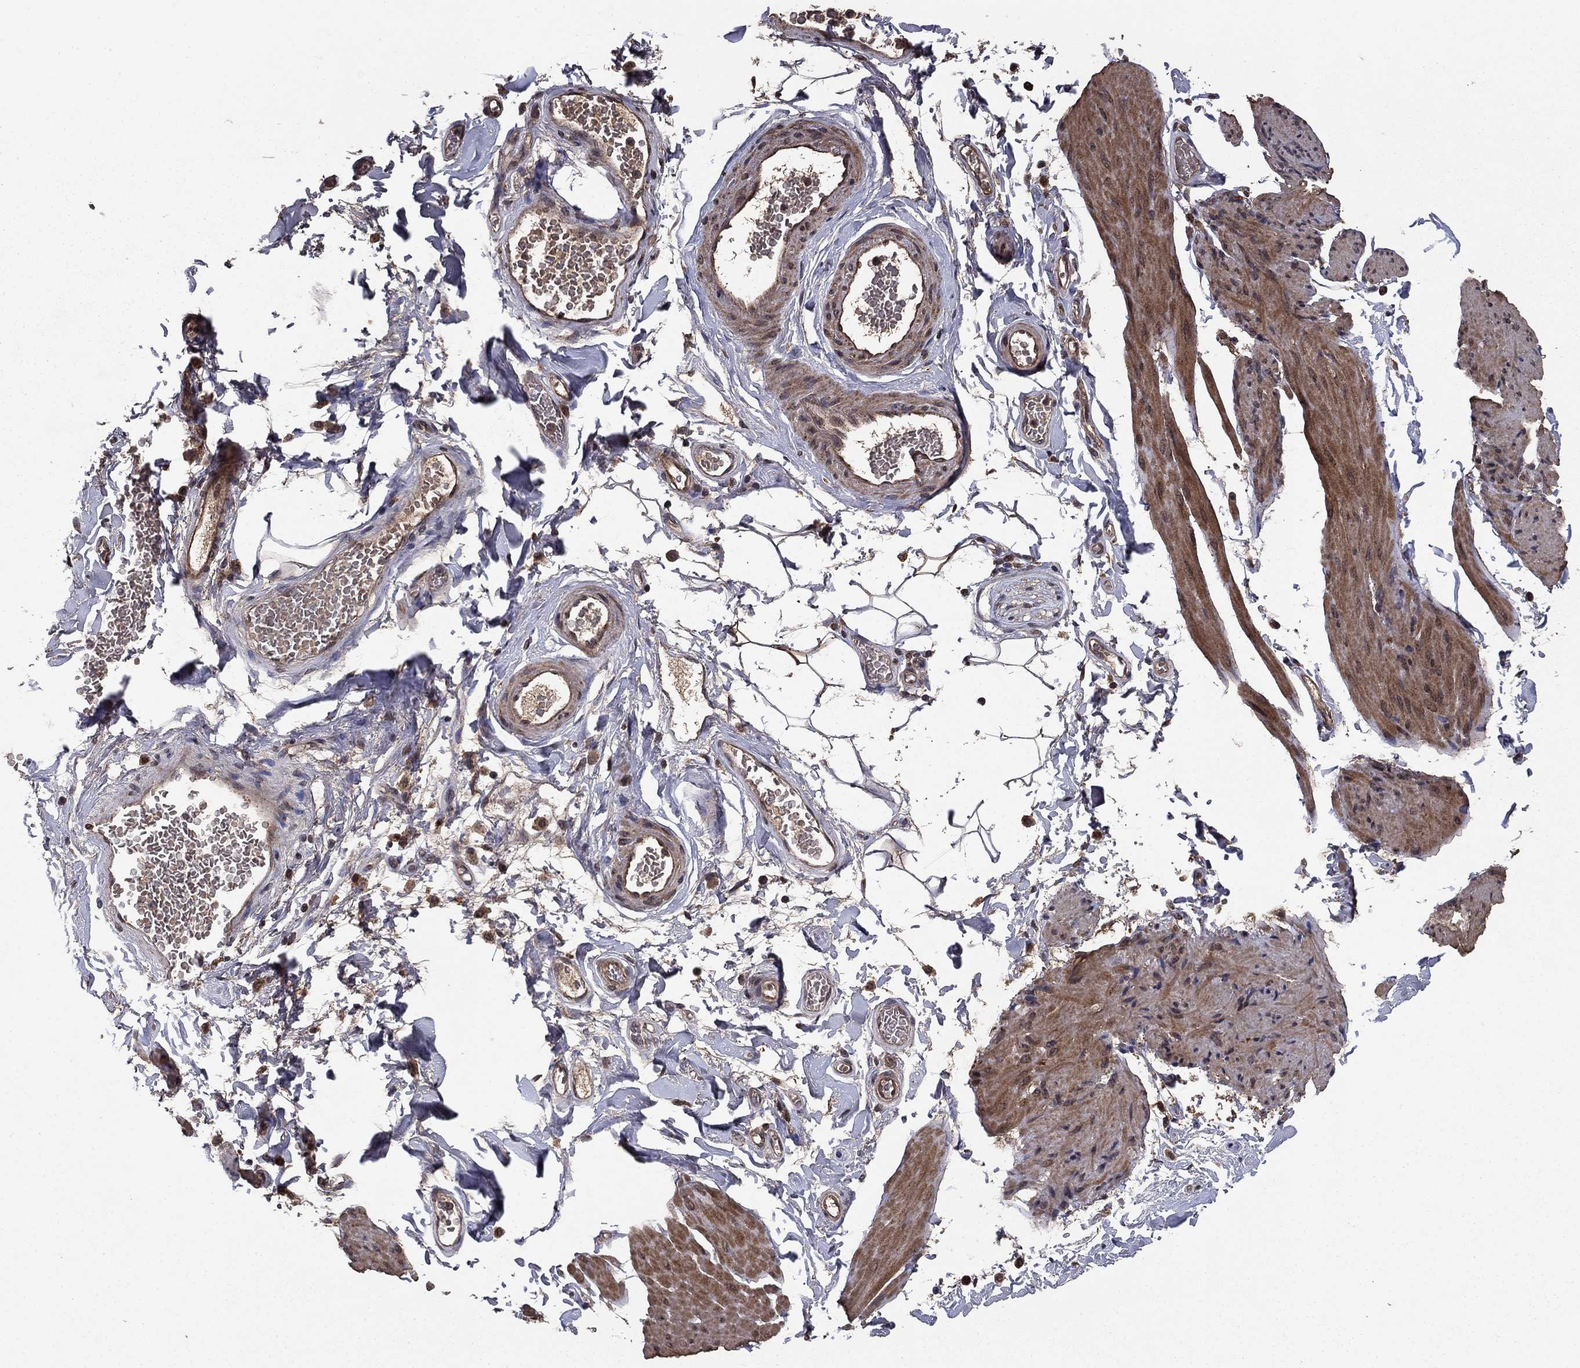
{"staining": {"intensity": "moderate", "quantity": ">75%", "location": "cytoplasmic/membranous"}, "tissue": "smooth muscle", "cell_type": "Smooth muscle cells", "image_type": "normal", "snomed": [{"axis": "morphology", "description": "Normal tissue, NOS"}, {"axis": "topography", "description": "Adipose tissue"}, {"axis": "topography", "description": "Smooth muscle"}, {"axis": "topography", "description": "Peripheral nerve tissue"}], "caption": "Immunohistochemical staining of benign human smooth muscle shows medium levels of moderate cytoplasmic/membranous expression in approximately >75% of smooth muscle cells. Nuclei are stained in blue.", "gene": "DHRS1", "patient": {"sex": "male", "age": 83}}